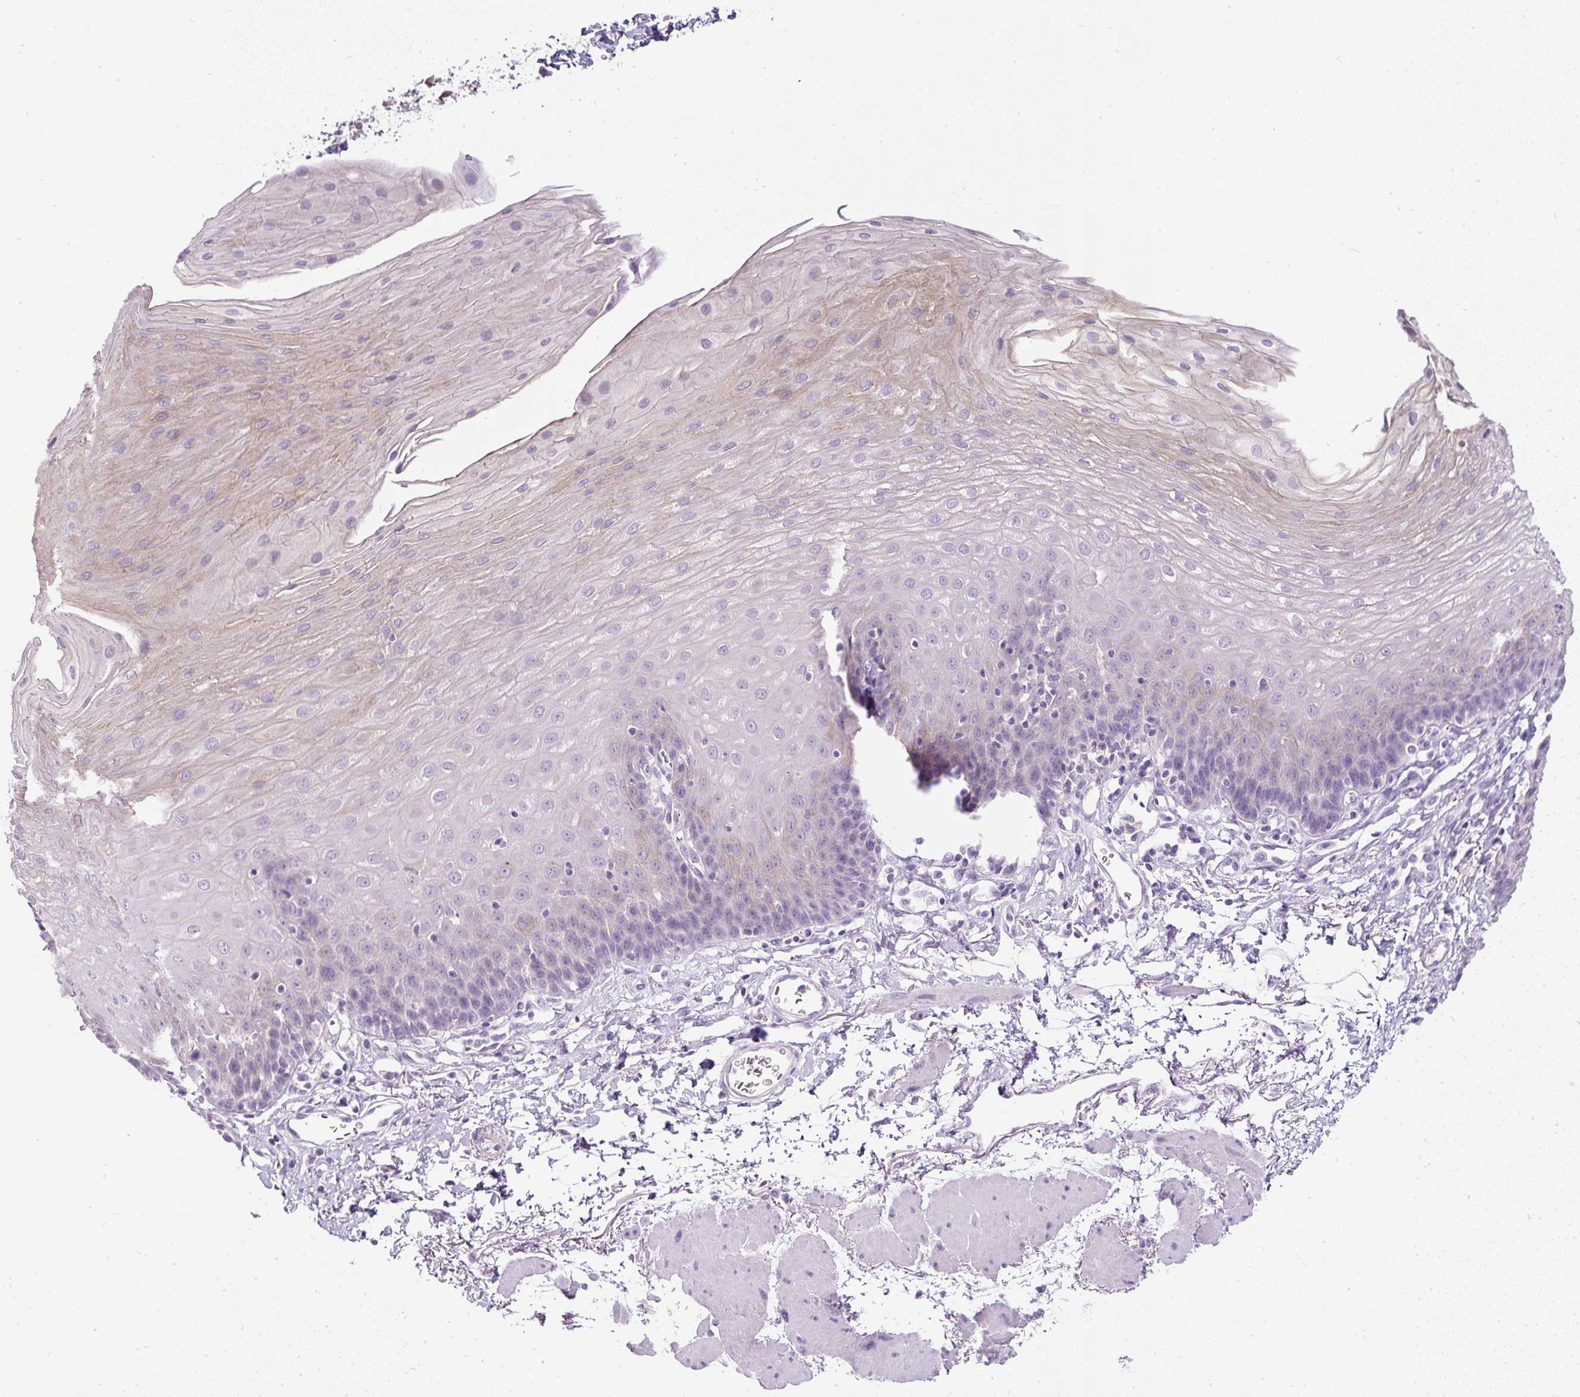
{"staining": {"intensity": "moderate", "quantity": "<25%", "location": "cytoplasmic/membranous"}, "tissue": "esophagus", "cell_type": "Squamous epithelial cells", "image_type": "normal", "snomed": [{"axis": "morphology", "description": "Normal tissue, NOS"}, {"axis": "topography", "description": "Esophagus"}], "caption": "Immunohistochemical staining of benign human esophagus demonstrates <25% levels of moderate cytoplasmic/membranous protein positivity in approximately <25% of squamous epithelial cells.", "gene": "COL9A2", "patient": {"sex": "female", "age": 81}}